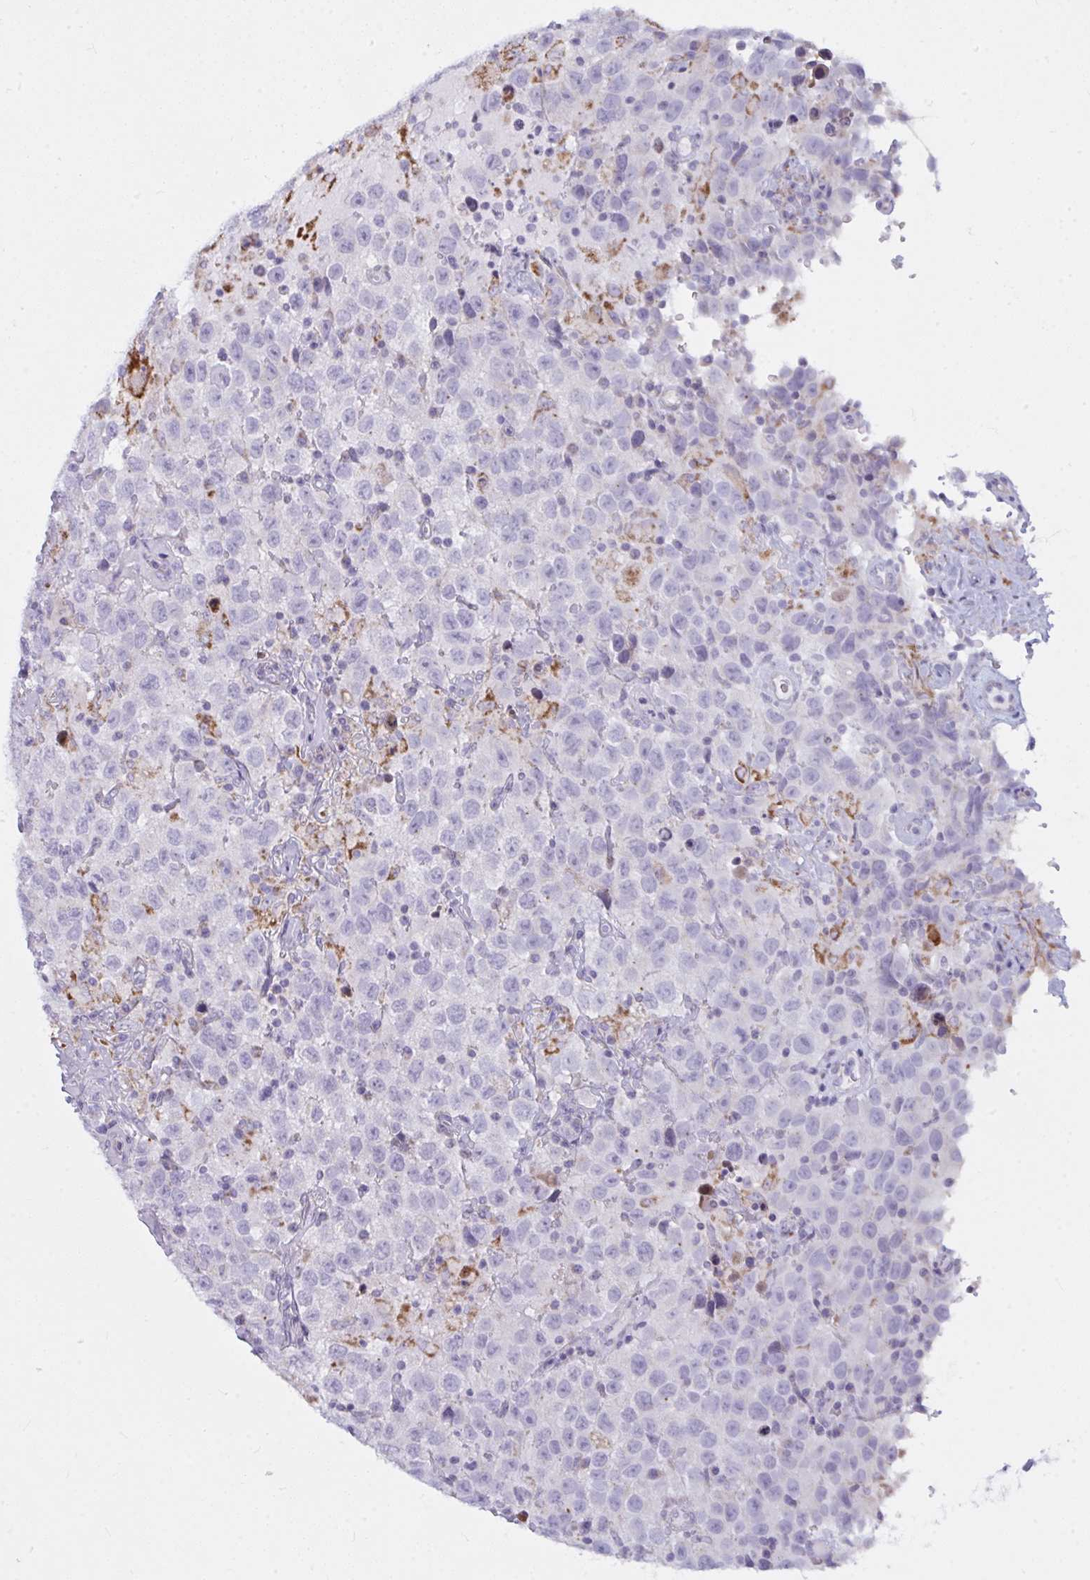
{"staining": {"intensity": "negative", "quantity": "none", "location": "none"}, "tissue": "testis cancer", "cell_type": "Tumor cells", "image_type": "cancer", "snomed": [{"axis": "morphology", "description": "Seminoma, NOS"}, {"axis": "topography", "description": "Testis"}], "caption": "Immunohistochemistry histopathology image of neoplastic tissue: testis cancer (seminoma) stained with DAB (3,3'-diaminobenzidine) demonstrates no significant protein expression in tumor cells.", "gene": "ATG9A", "patient": {"sex": "male", "age": 41}}